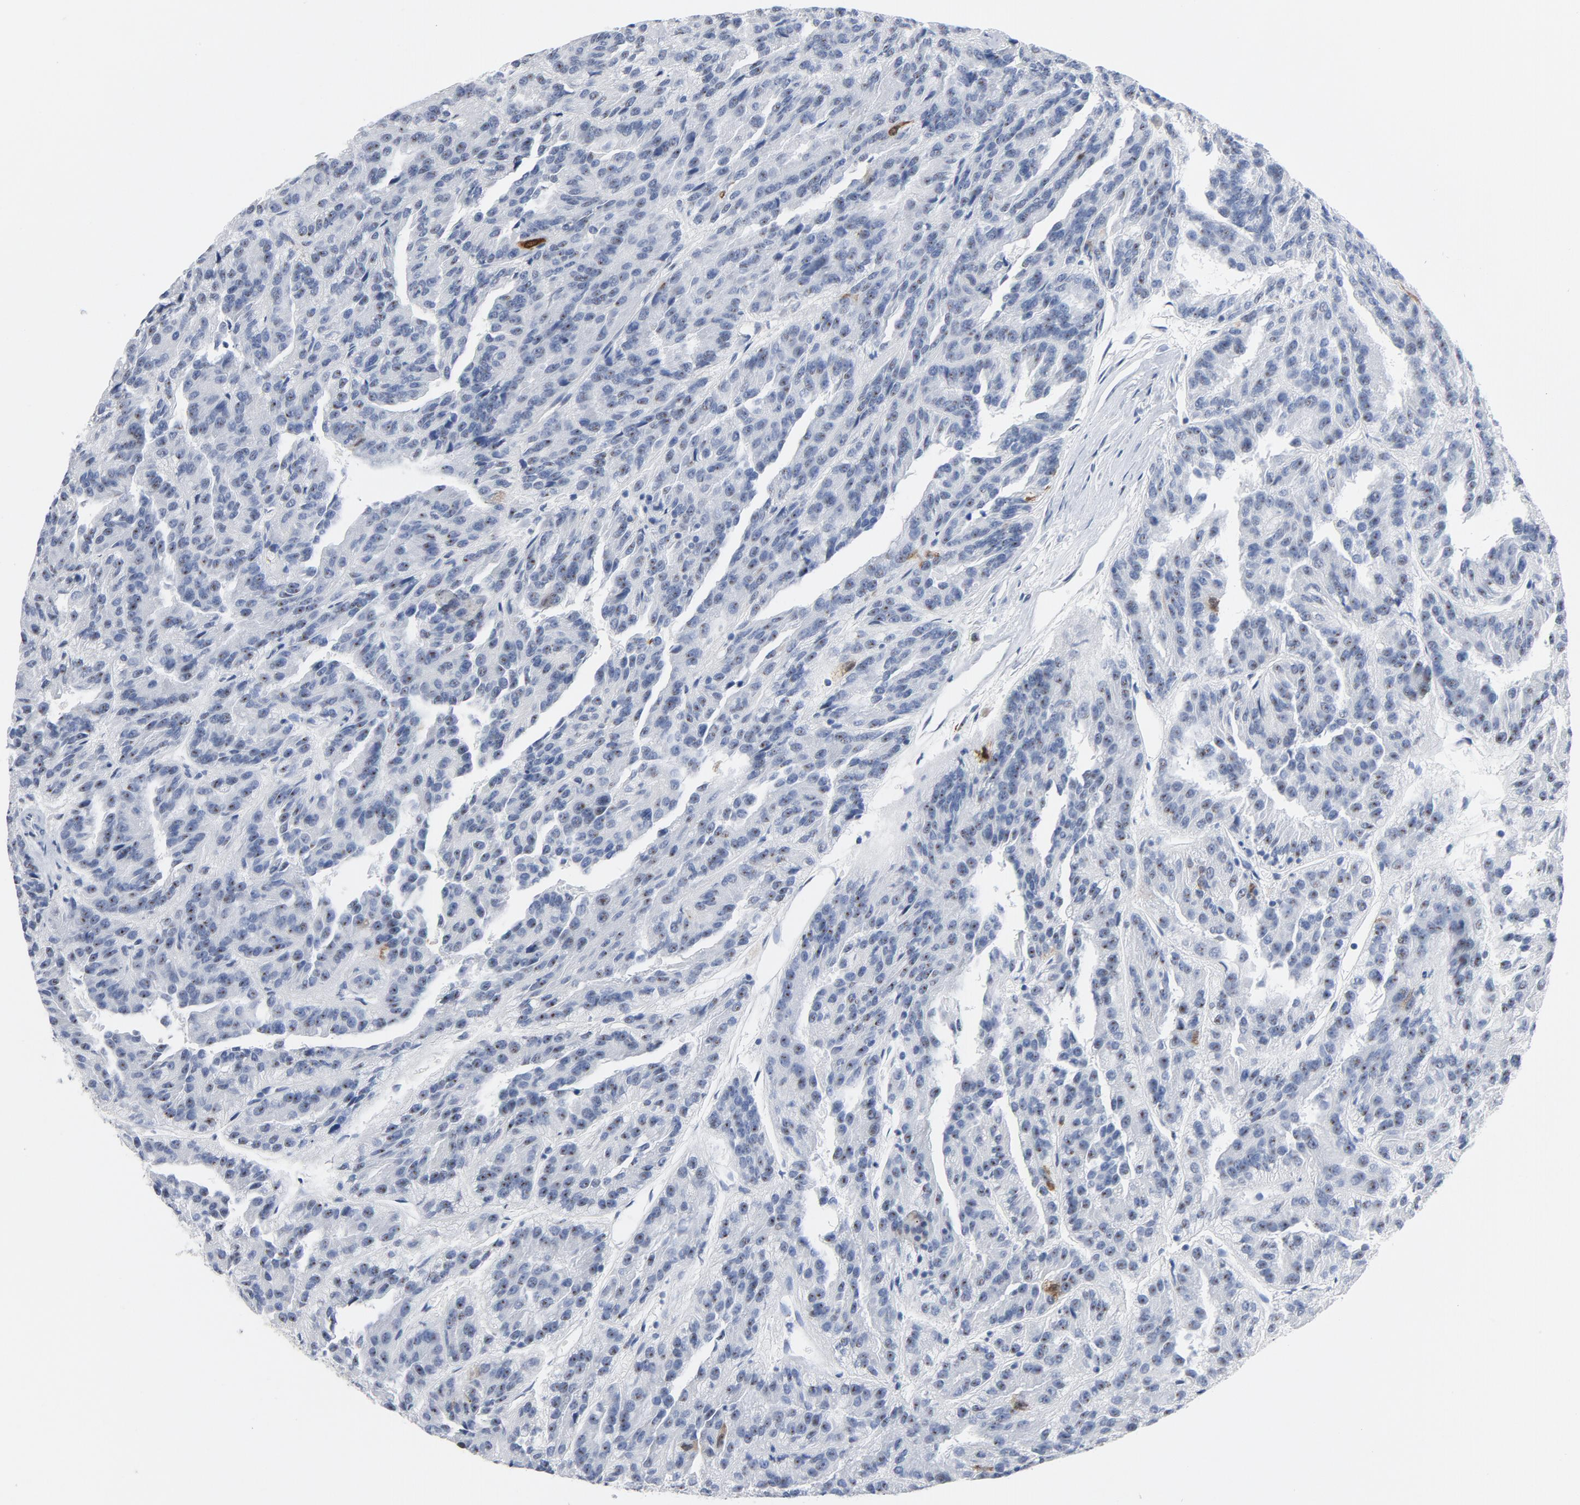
{"staining": {"intensity": "strong", "quantity": "<25%", "location": "nuclear"}, "tissue": "renal cancer", "cell_type": "Tumor cells", "image_type": "cancer", "snomed": [{"axis": "morphology", "description": "Adenocarcinoma, NOS"}, {"axis": "topography", "description": "Kidney"}], "caption": "High-magnification brightfield microscopy of renal cancer stained with DAB (brown) and counterstained with hematoxylin (blue). tumor cells exhibit strong nuclear positivity is appreciated in approximately<25% of cells.", "gene": "CDC20", "patient": {"sex": "male", "age": 46}}